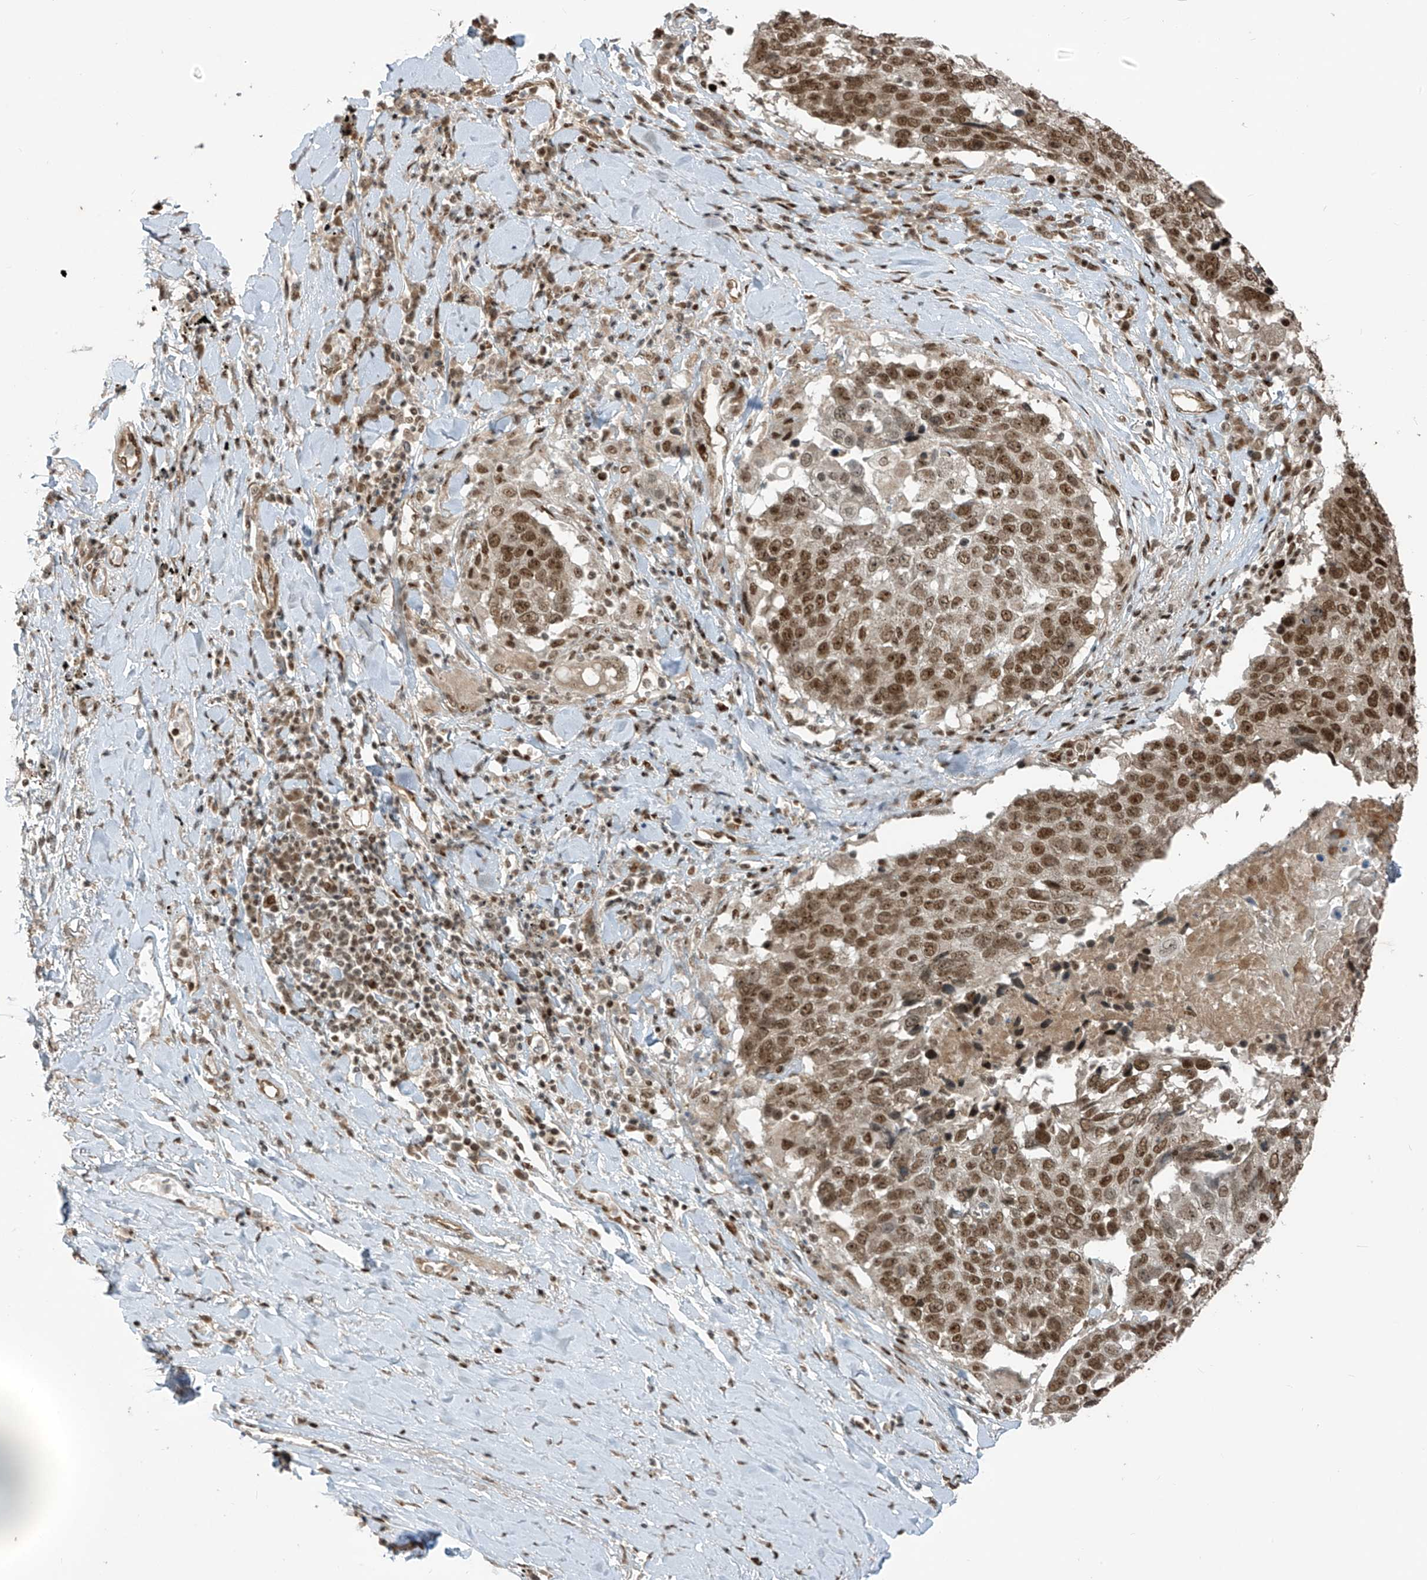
{"staining": {"intensity": "moderate", "quantity": ">75%", "location": "nuclear"}, "tissue": "lung cancer", "cell_type": "Tumor cells", "image_type": "cancer", "snomed": [{"axis": "morphology", "description": "Squamous cell carcinoma, NOS"}, {"axis": "topography", "description": "Lung"}], "caption": "Brown immunohistochemical staining in squamous cell carcinoma (lung) displays moderate nuclear expression in approximately >75% of tumor cells. (DAB (3,3'-diaminobenzidine) = brown stain, brightfield microscopy at high magnification).", "gene": "ARHGEF3", "patient": {"sex": "male", "age": 66}}